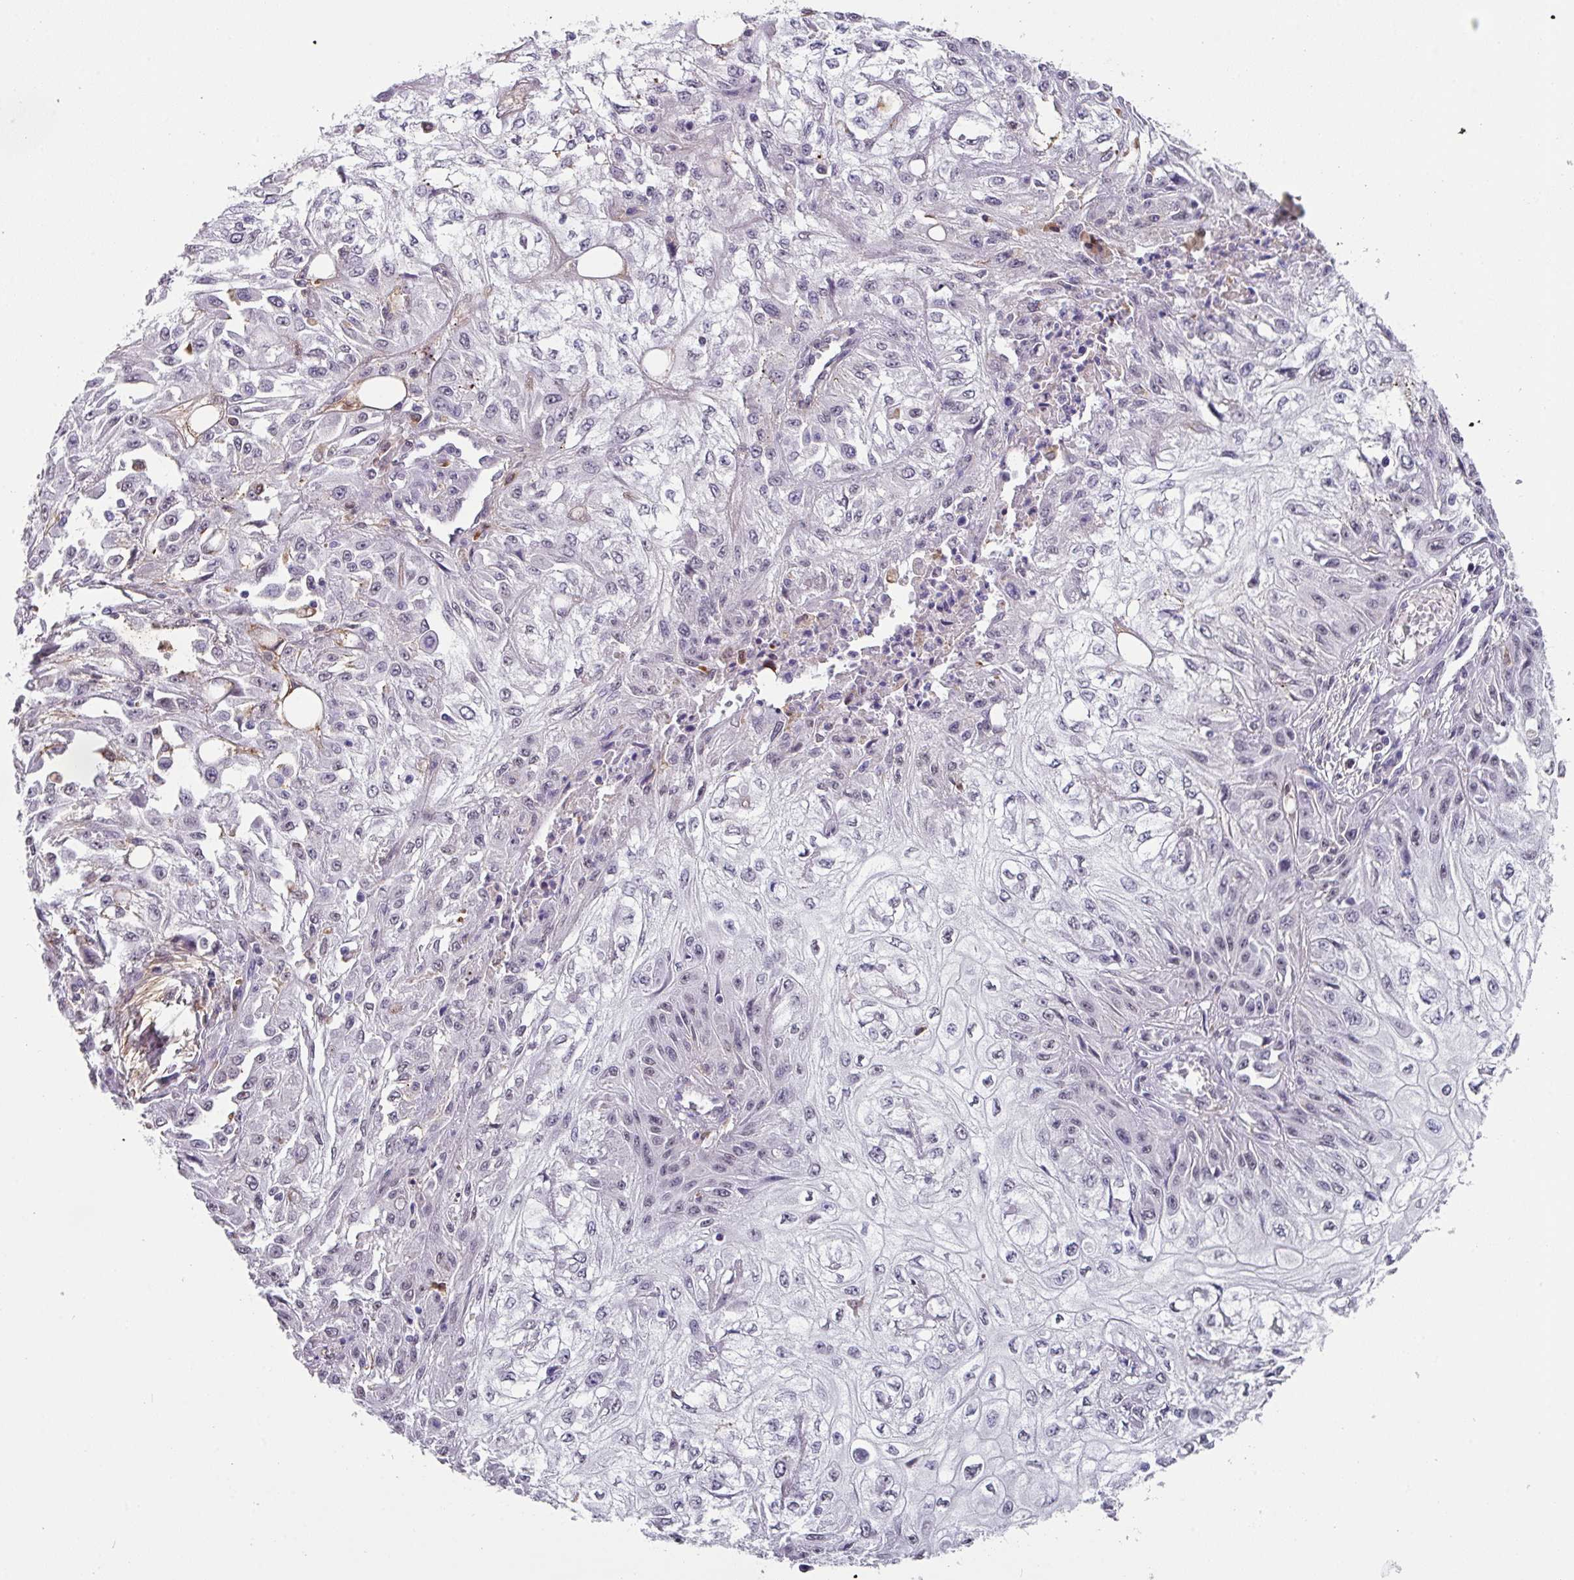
{"staining": {"intensity": "negative", "quantity": "none", "location": "none"}, "tissue": "skin cancer", "cell_type": "Tumor cells", "image_type": "cancer", "snomed": [{"axis": "morphology", "description": "Squamous cell carcinoma, NOS"}, {"axis": "morphology", "description": "Squamous cell carcinoma, metastatic, NOS"}, {"axis": "topography", "description": "Skin"}, {"axis": "topography", "description": "Lymph node"}], "caption": "Tumor cells are negative for brown protein staining in skin metastatic squamous cell carcinoma.", "gene": "C1QB", "patient": {"sex": "male", "age": 75}}